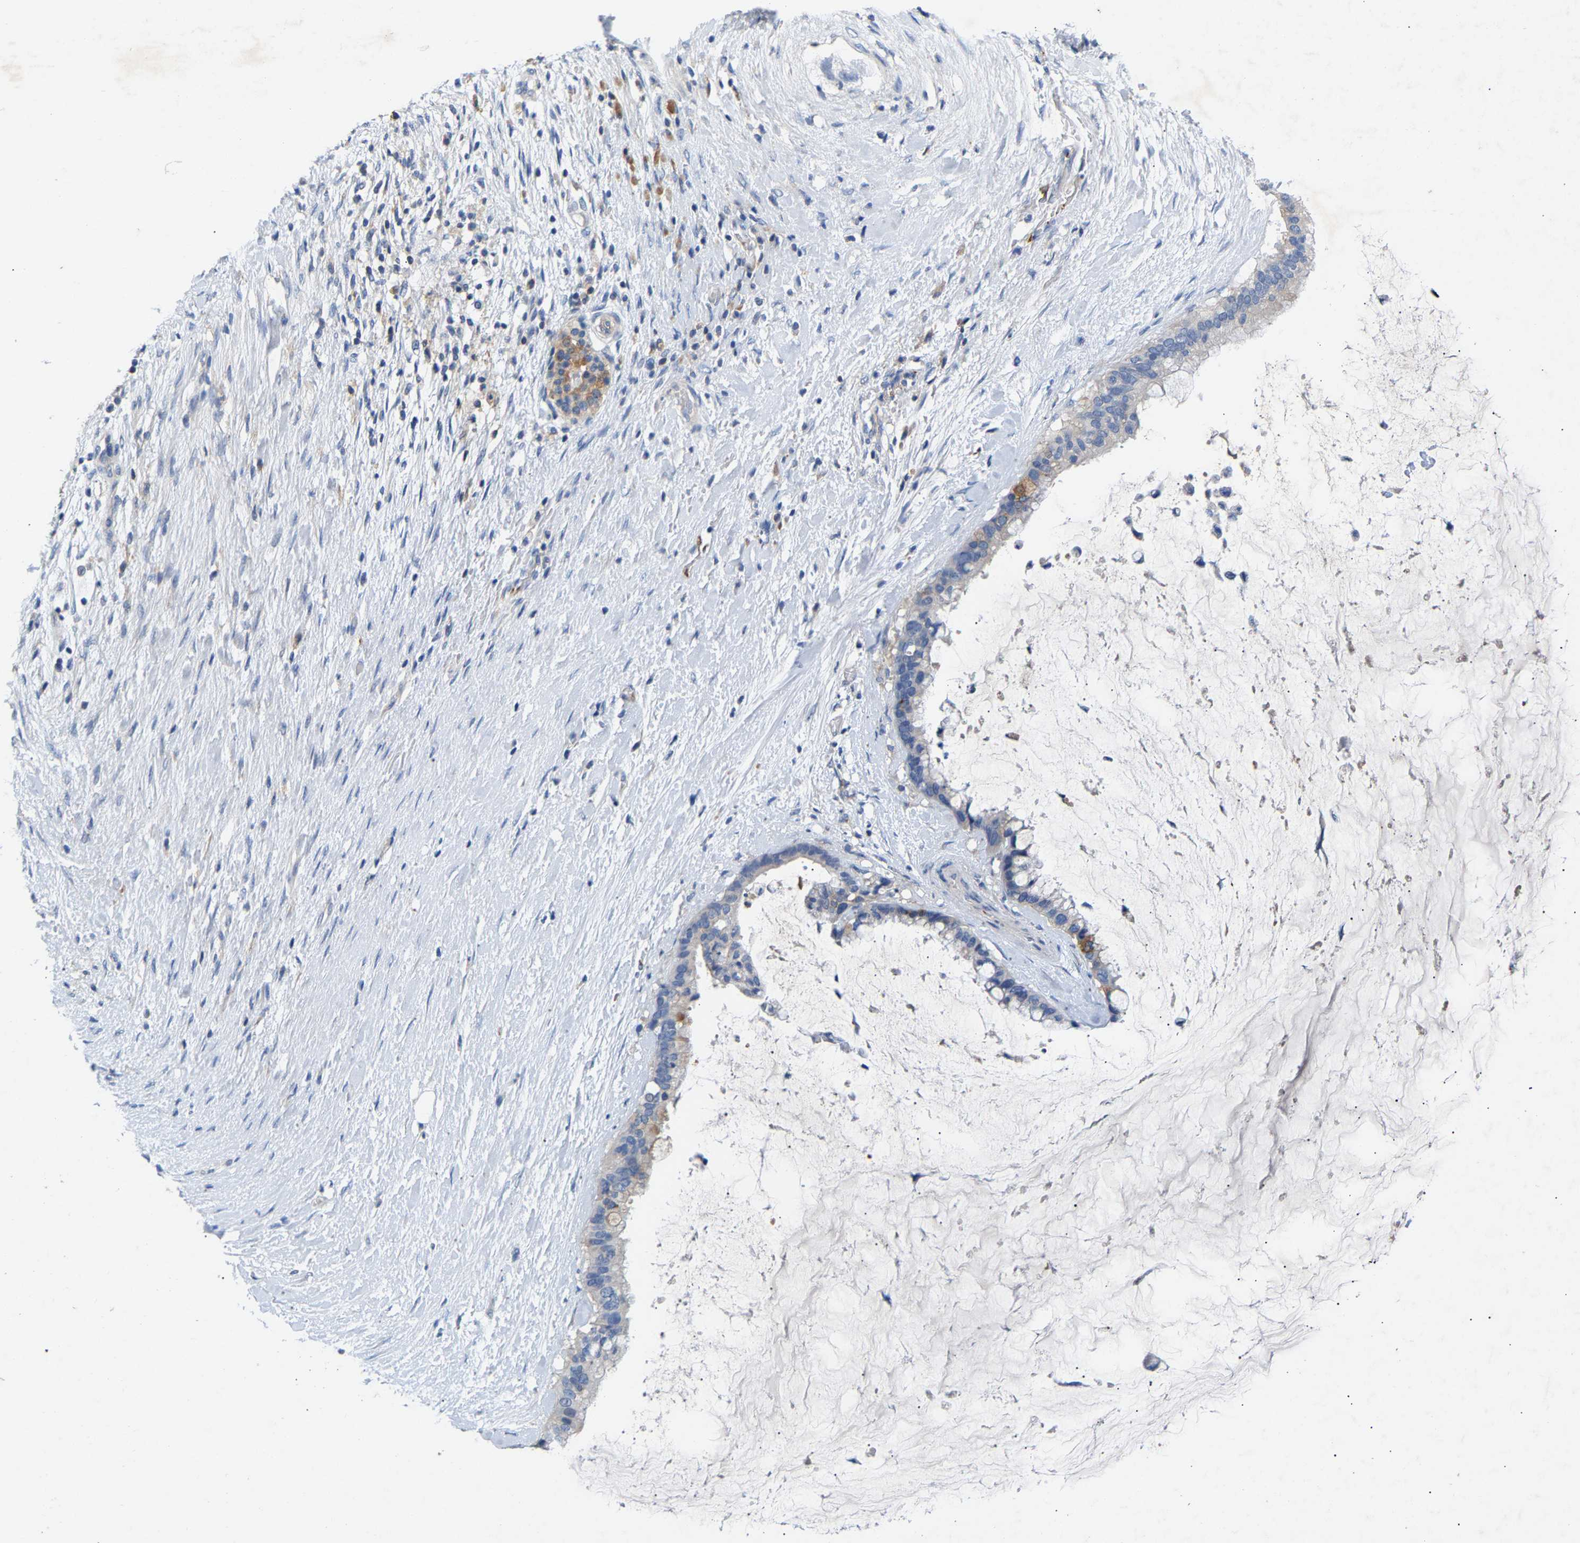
{"staining": {"intensity": "weak", "quantity": "<25%", "location": "cytoplasmic/membranous"}, "tissue": "pancreatic cancer", "cell_type": "Tumor cells", "image_type": "cancer", "snomed": [{"axis": "morphology", "description": "Adenocarcinoma, NOS"}, {"axis": "topography", "description": "Pancreas"}], "caption": "Tumor cells show no significant staining in pancreatic cancer (adenocarcinoma).", "gene": "CCDC171", "patient": {"sex": "male", "age": 41}}